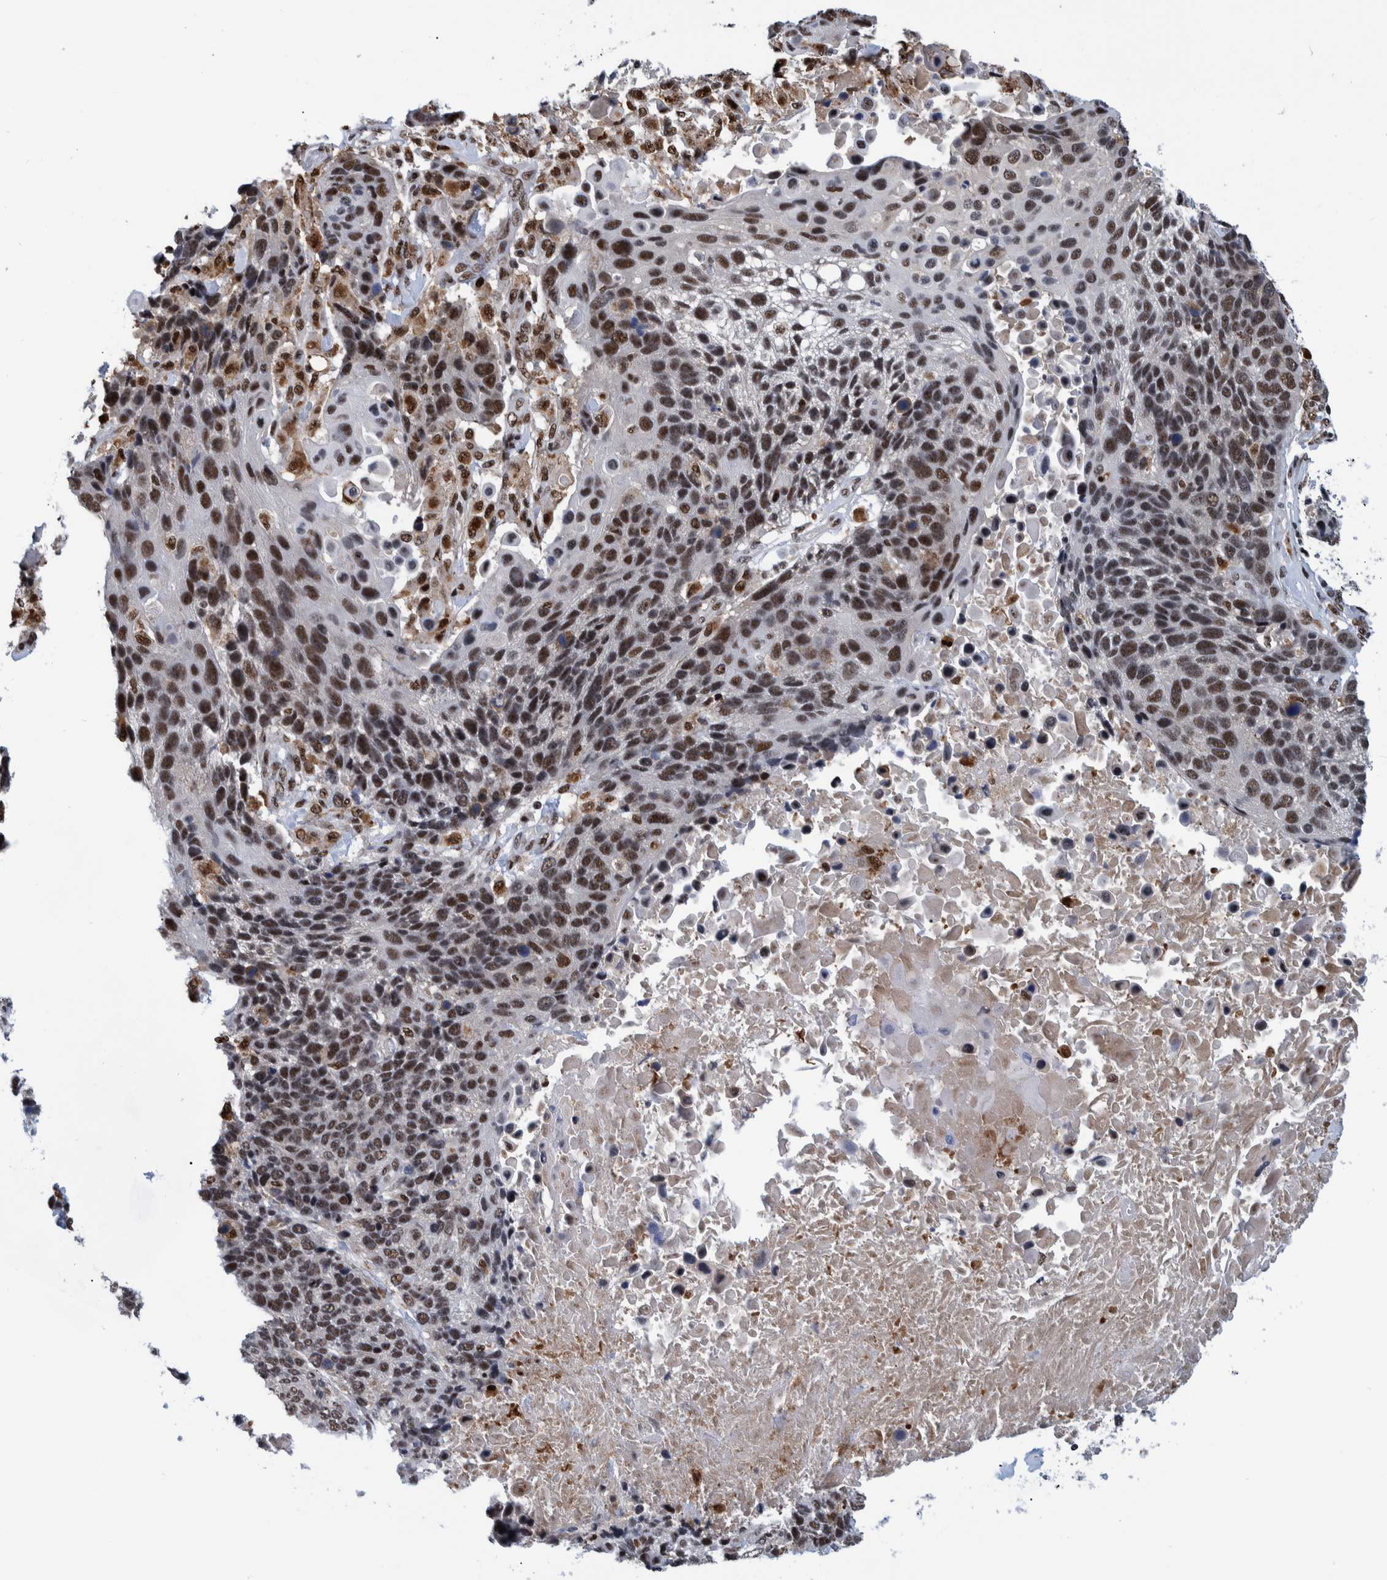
{"staining": {"intensity": "moderate", "quantity": ">75%", "location": "nuclear"}, "tissue": "lung cancer", "cell_type": "Tumor cells", "image_type": "cancer", "snomed": [{"axis": "morphology", "description": "Squamous cell carcinoma, NOS"}, {"axis": "topography", "description": "Lung"}], "caption": "Approximately >75% of tumor cells in human lung cancer exhibit moderate nuclear protein staining as visualized by brown immunohistochemical staining.", "gene": "EFTUD2", "patient": {"sex": "male", "age": 65}}